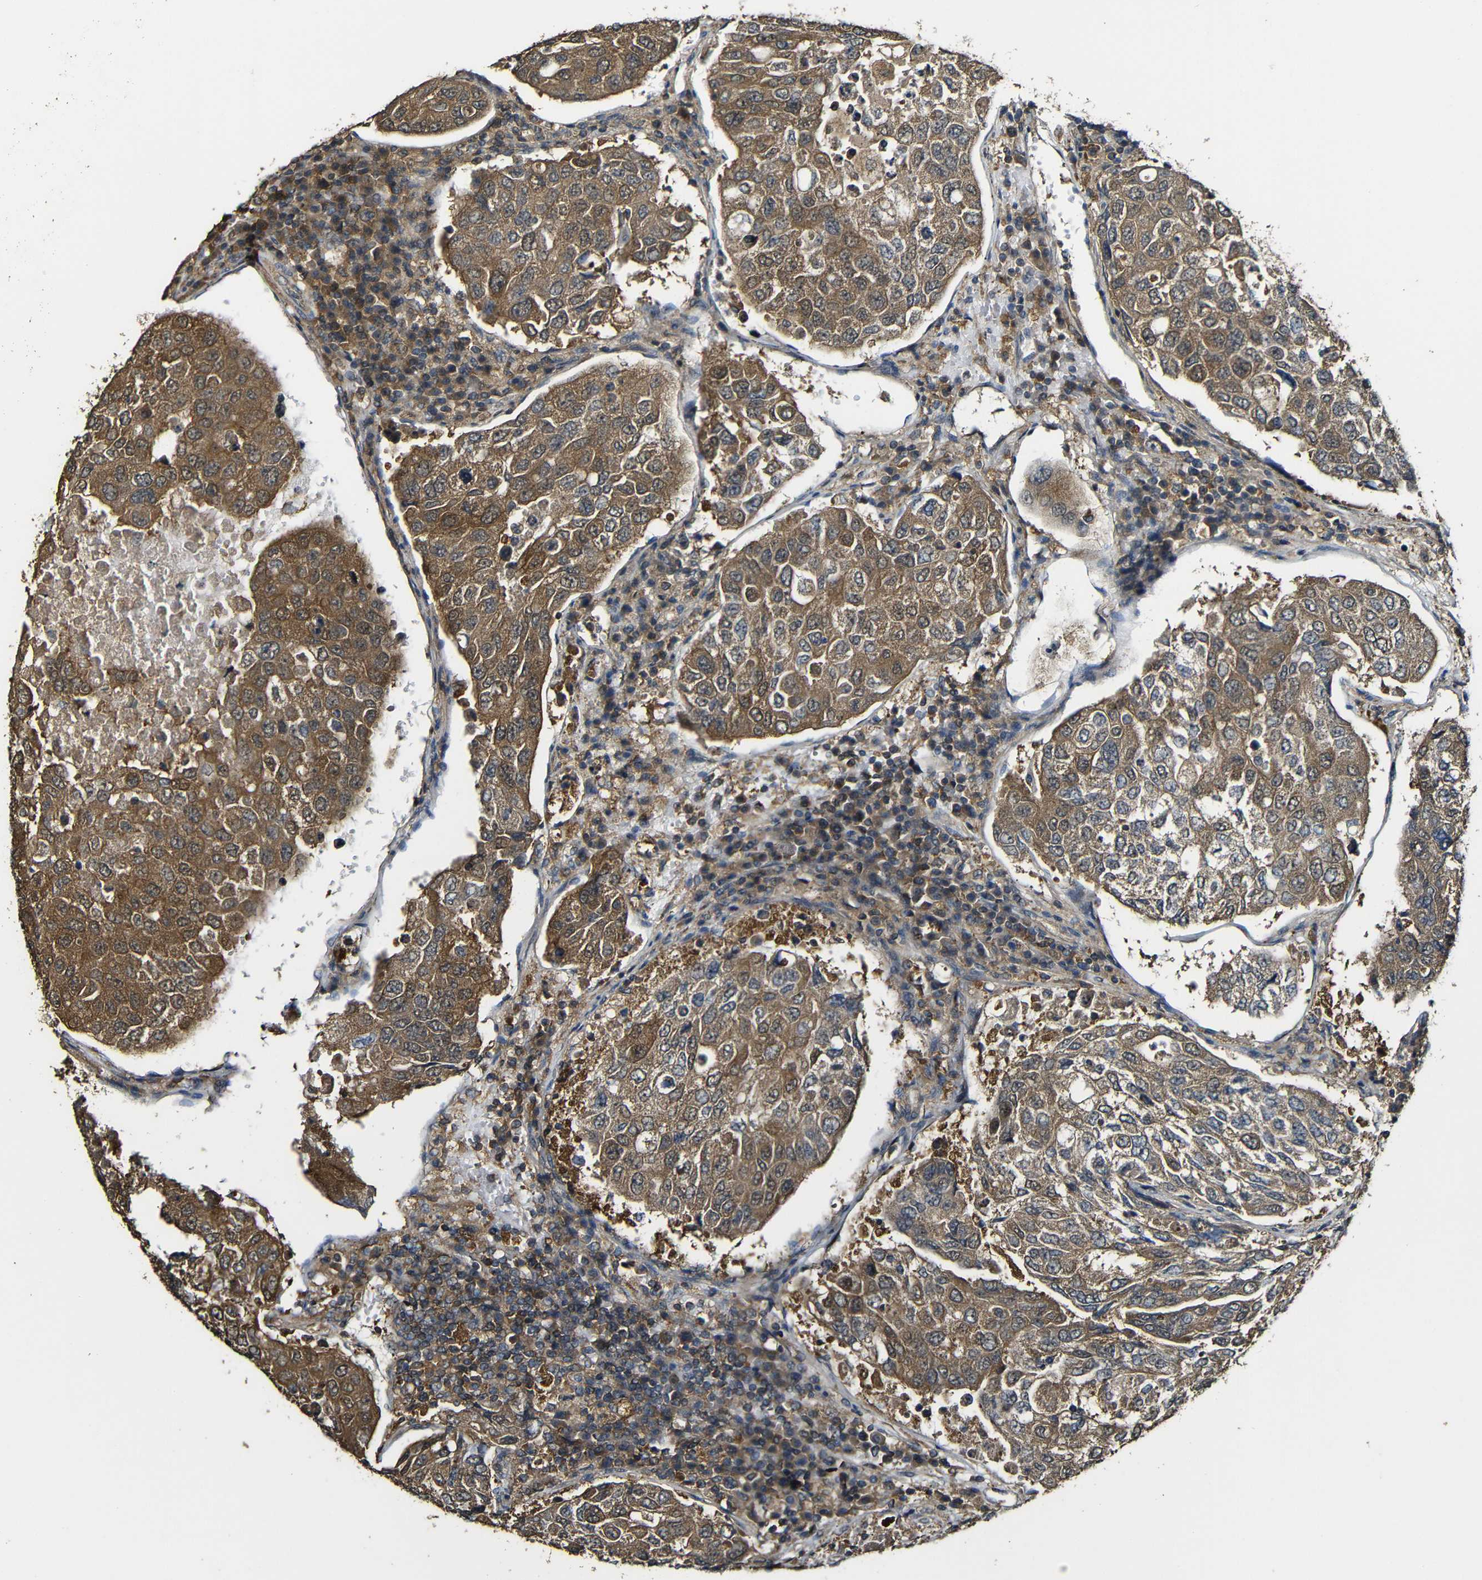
{"staining": {"intensity": "strong", "quantity": ">75%", "location": "cytoplasmic/membranous"}, "tissue": "urothelial cancer", "cell_type": "Tumor cells", "image_type": "cancer", "snomed": [{"axis": "morphology", "description": "Urothelial carcinoma, High grade"}, {"axis": "topography", "description": "Lymph node"}, {"axis": "topography", "description": "Urinary bladder"}], "caption": "This photomicrograph shows immunohistochemistry staining of high-grade urothelial carcinoma, with high strong cytoplasmic/membranous expression in about >75% of tumor cells.", "gene": "CASP8", "patient": {"sex": "male", "age": 51}}